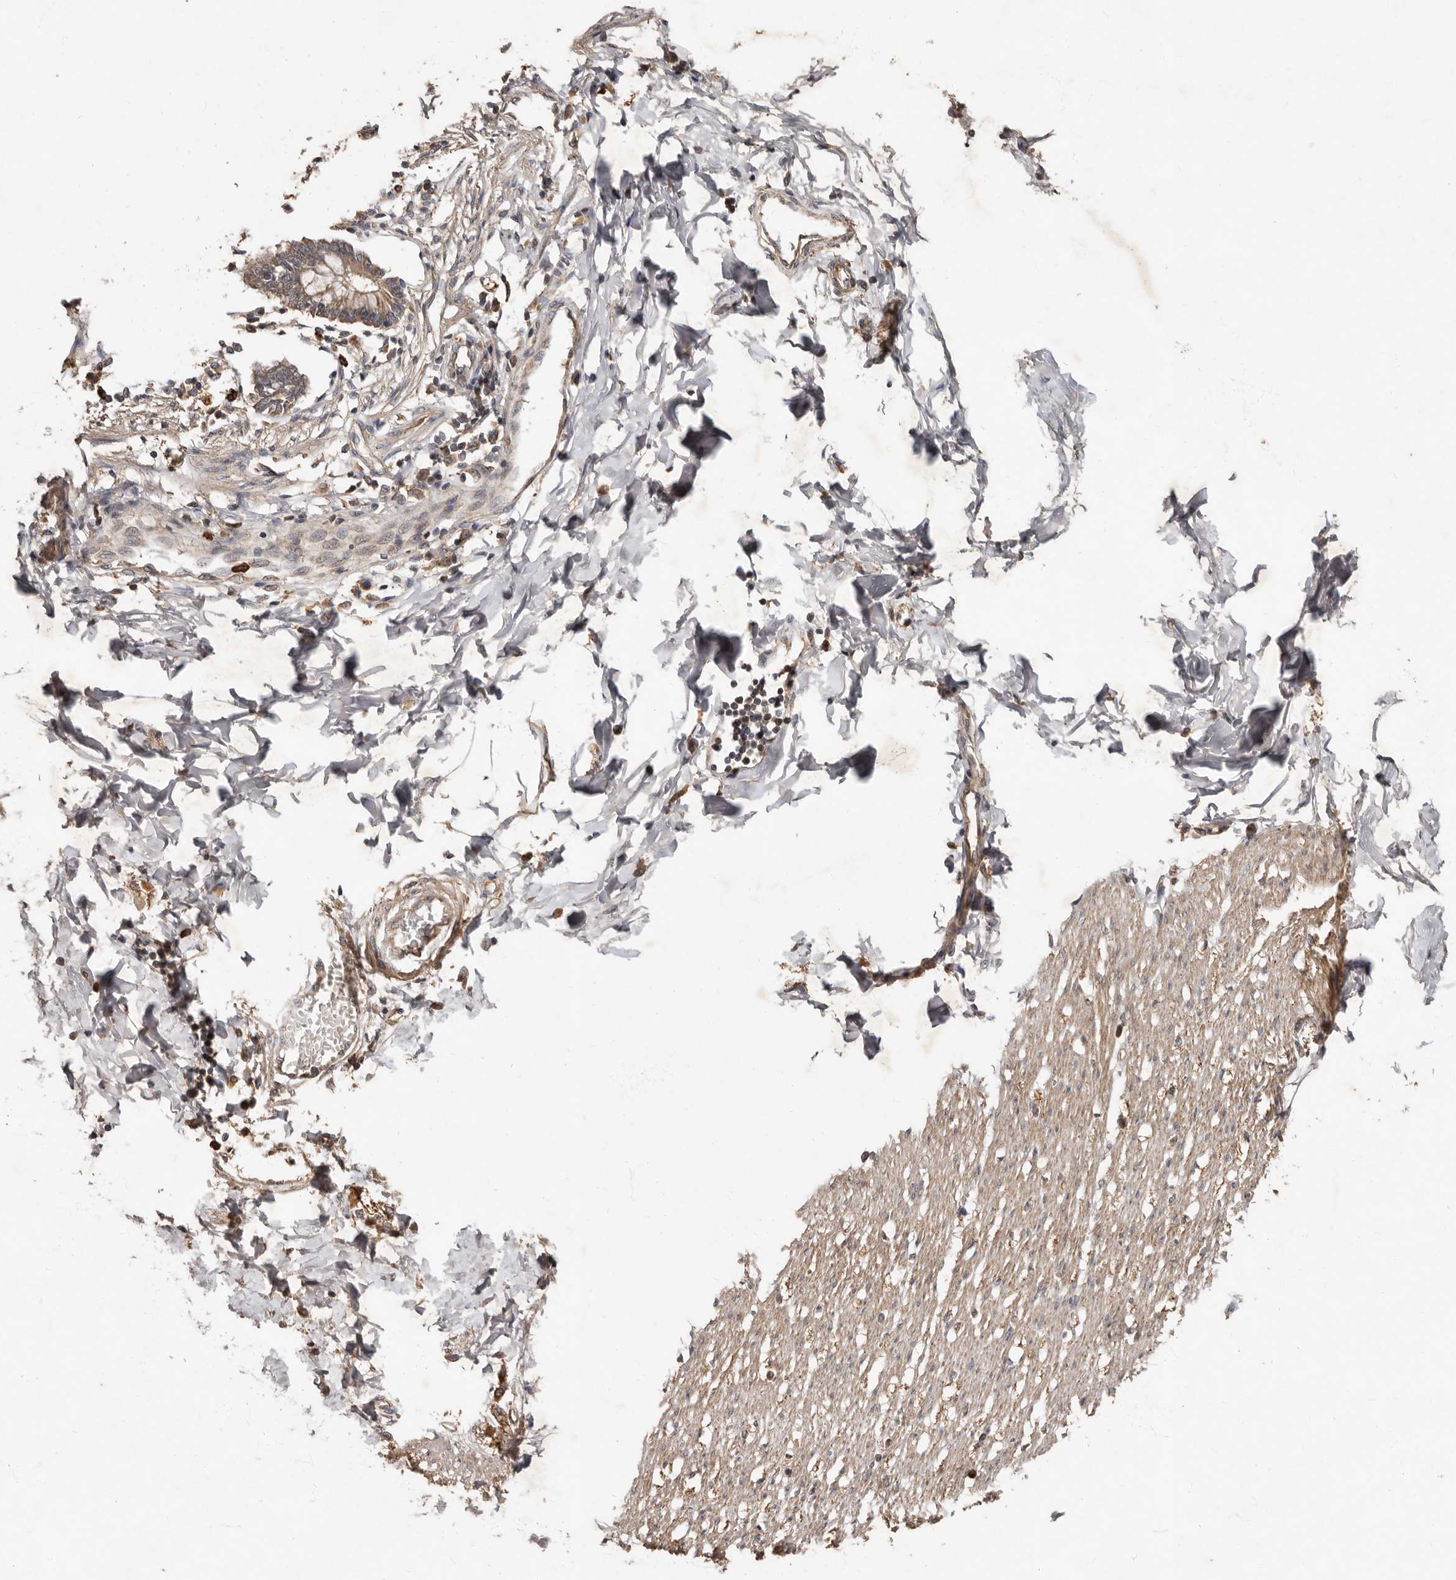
{"staining": {"intensity": "weak", "quantity": ">75%", "location": "cytoplasmic/membranous"}, "tissue": "smooth muscle", "cell_type": "Smooth muscle cells", "image_type": "normal", "snomed": [{"axis": "morphology", "description": "Normal tissue, NOS"}, {"axis": "morphology", "description": "Adenocarcinoma, NOS"}, {"axis": "topography", "description": "Colon"}, {"axis": "topography", "description": "Peripheral nerve tissue"}], "caption": "Approximately >75% of smooth muscle cells in benign human smooth muscle show weak cytoplasmic/membranous protein staining as visualized by brown immunohistochemical staining.", "gene": "KIF26B", "patient": {"sex": "male", "age": 14}}